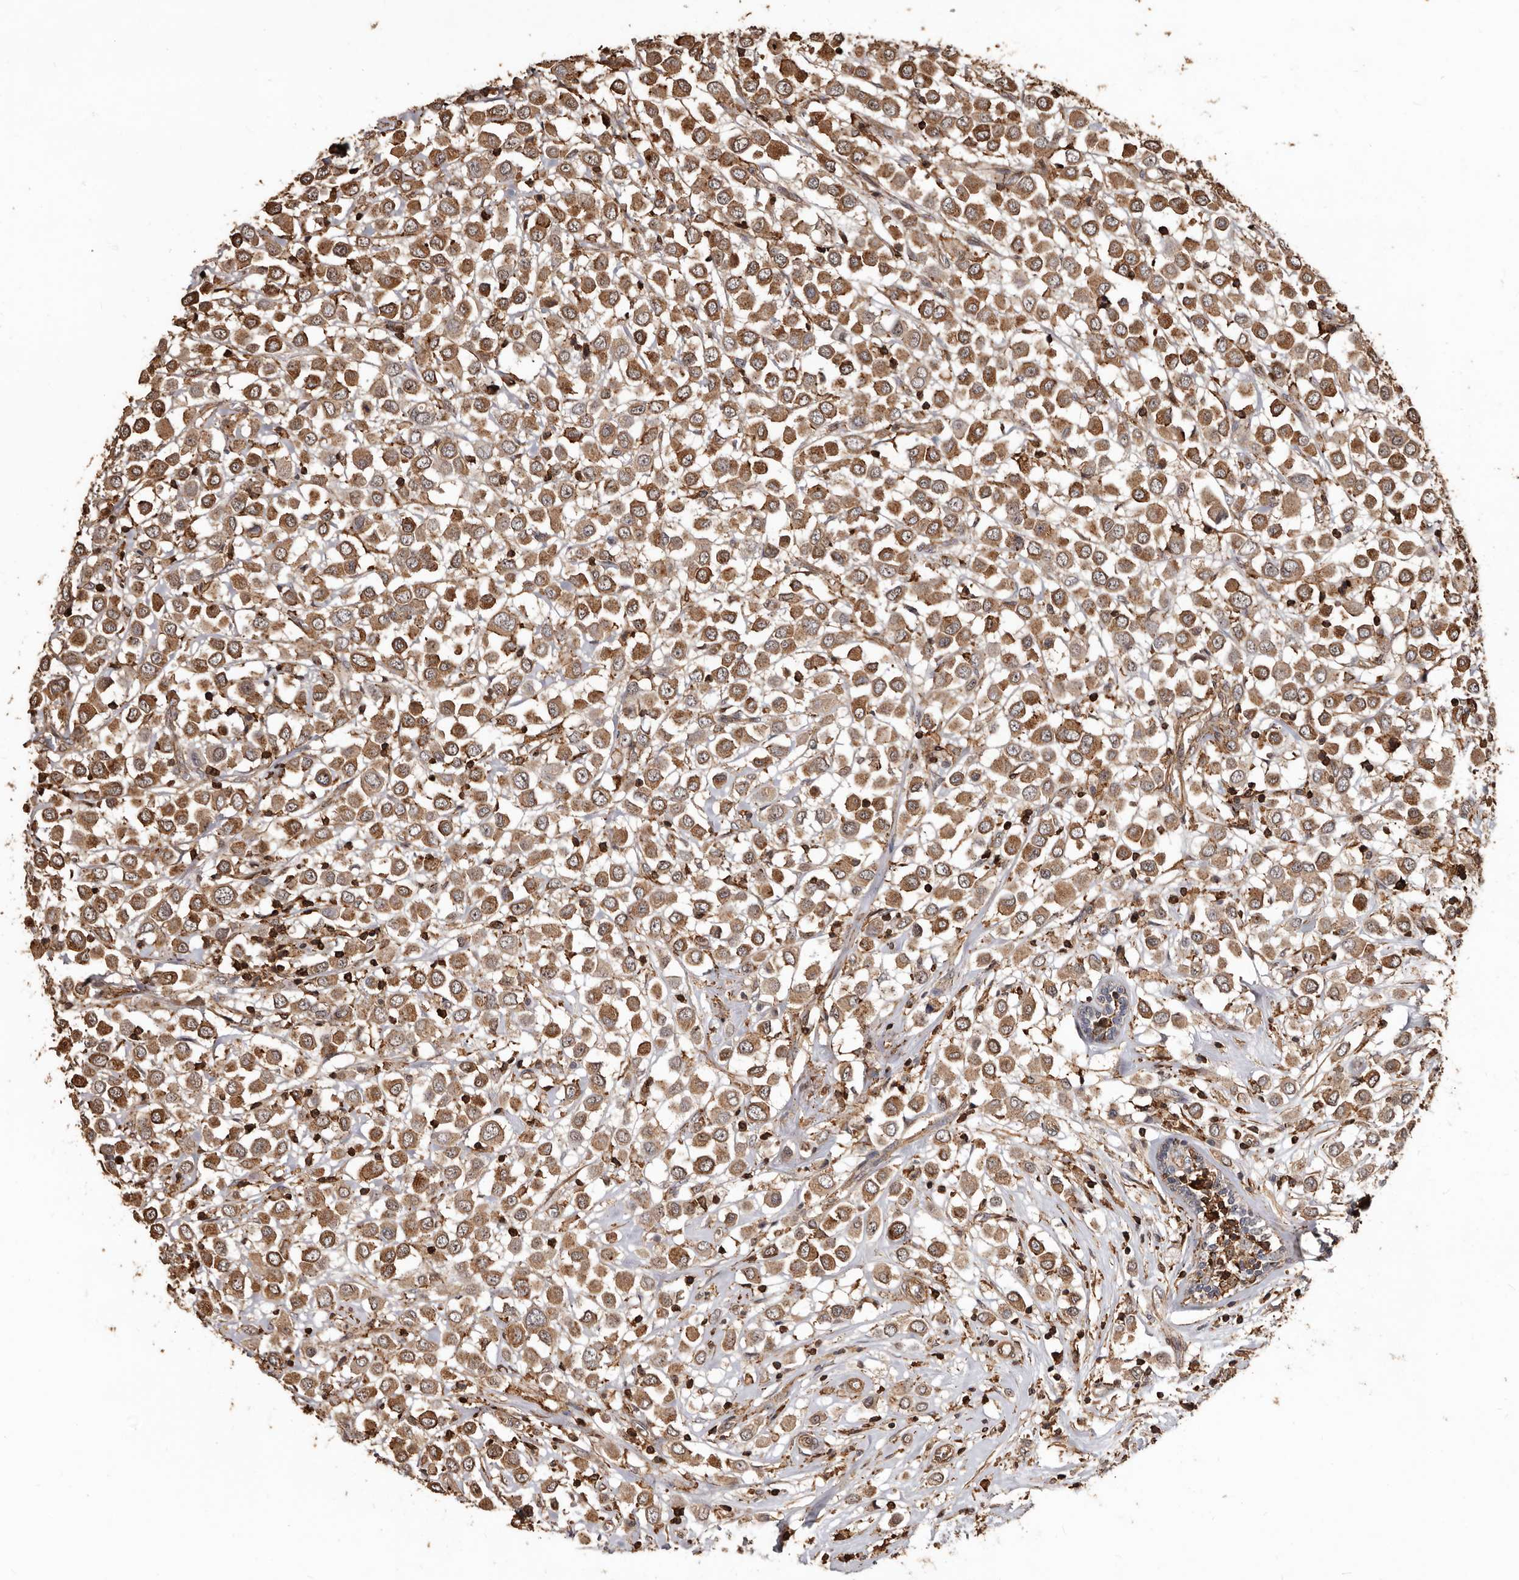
{"staining": {"intensity": "moderate", "quantity": ">75%", "location": "cytoplasmic/membranous"}, "tissue": "breast cancer", "cell_type": "Tumor cells", "image_type": "cancer", "snomed": [{"axis": "morphology", "description": "Duct carcinoma"}, {"axis": "topography", "description": "Breast"}], "caption": "Immunohistochemical staining of breast cancer (invasive ductal carcinoma) exhibits medium levels of moderate cytoplasmic/membranous protein positivity in about >75% of tumor cells.", "gene": "GSK3A", "patient": {"sex": "female", "age": 61}}